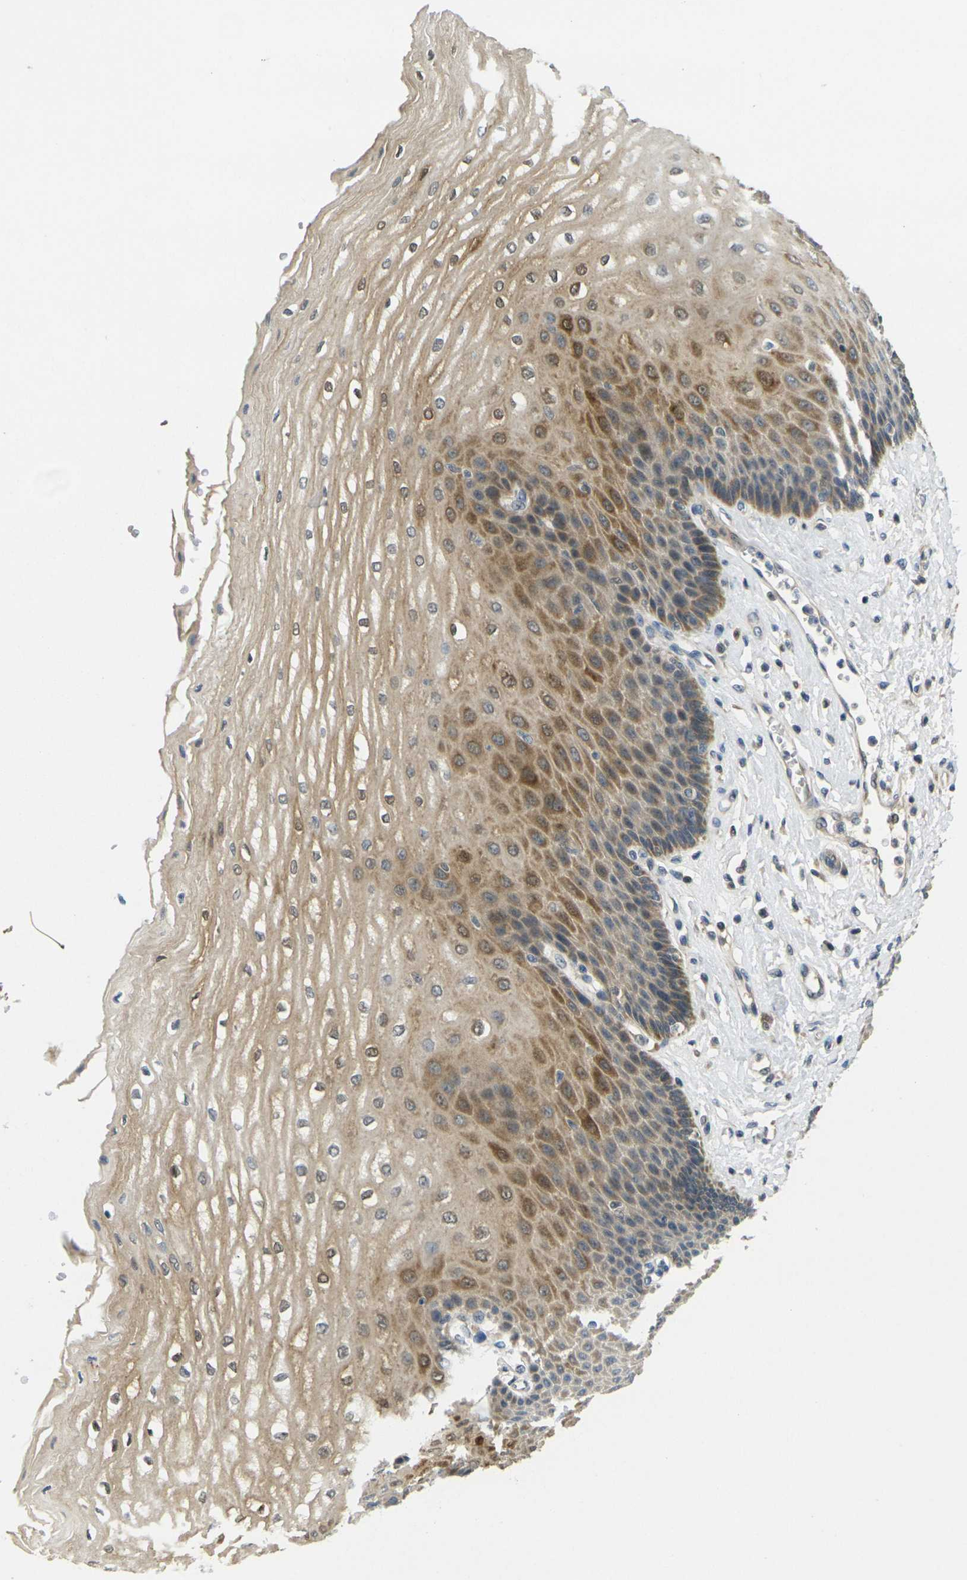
{"staining": {"intensity": "moderate", "quantity": ">75%", "location": "cytoplasmic/membranous"}, "tissue": "esophagus", "cell_type": "Squamous epithelial cells", "image_type": "normal", "snomed": [{"axis": "morphology", "description": "Normal tissue, NOS"}, {"axis": "topography", "description": "Esophagus"}], "caption": "Esophagus was stained to show a protein in brown. There is medium levels of moderate cytoplasmic/membranous staining in about >75% of squamous epithelial cells. (DAB (3,3'-diaminobenzidine) IHC with brightfield microscopy, high magnification).", "gene": "KLHL8", "patient": {"sex": "male", "age": 54}}